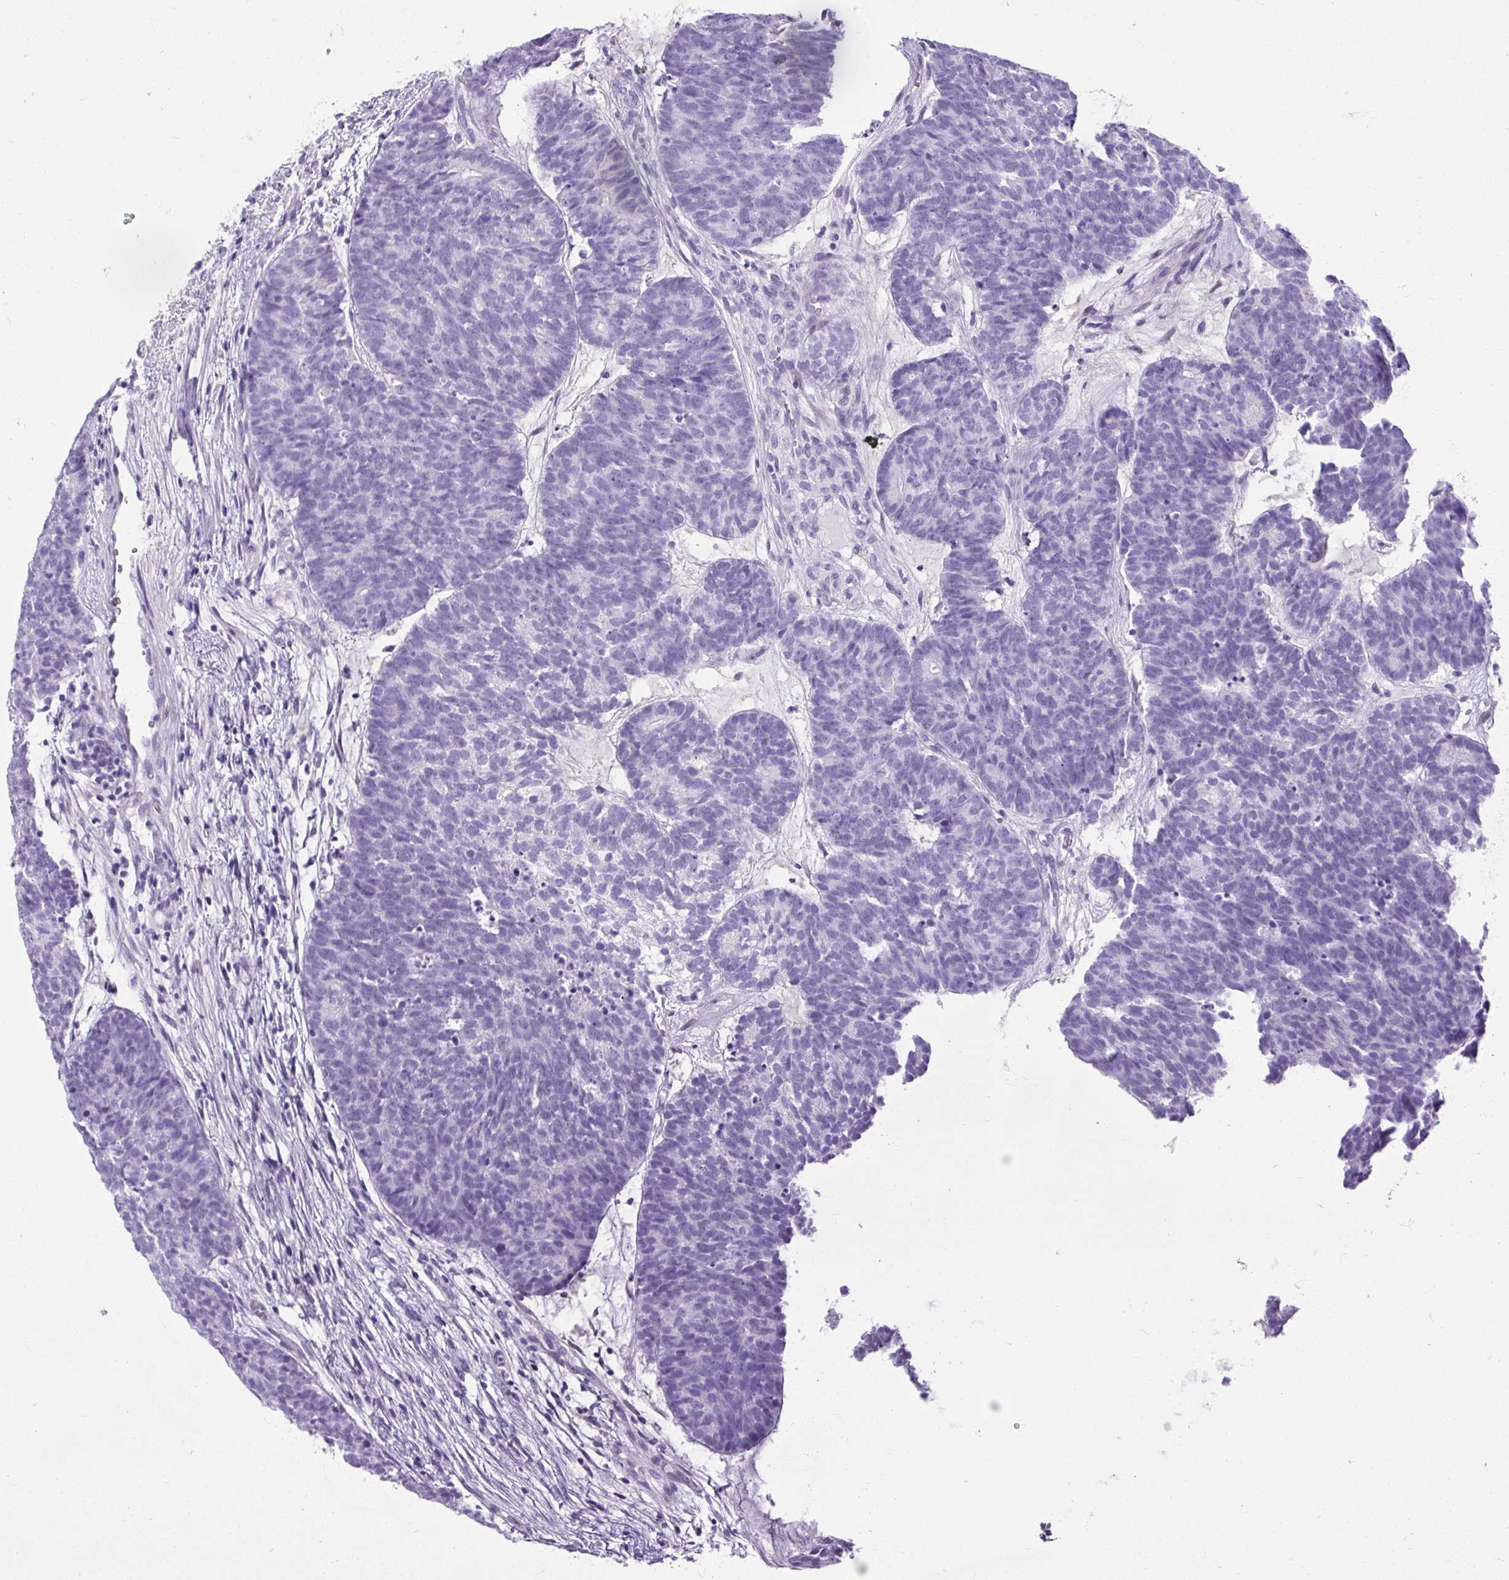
{"staining": {"intensity": "negative", "quantity": "none", "location": "none"}, "tissue": "head and neck cancer", "cell_type": "Tumor cells", "image_type": "cancer", "snomed": [{"axis": "morphology", "description": "Adenocarcinoma, NOS"}, {"axis": "topography", "description": "Head-Neck"}], "caption": "Immunohistochemistry (IHC) histopathology image of neoplastic tissue: head and neck adenocarcinoma stained with DAB (3,3'-diaminobenzidine) exhibits no significant protein staining in tumor cells. (Stains: DAB immunohistochemistry with hematoxylin counter stain, Microscopy: brightfield microscopy at high magnification).", "gene": "UPP1", "patient": {"sex": "female", "age": 81}}